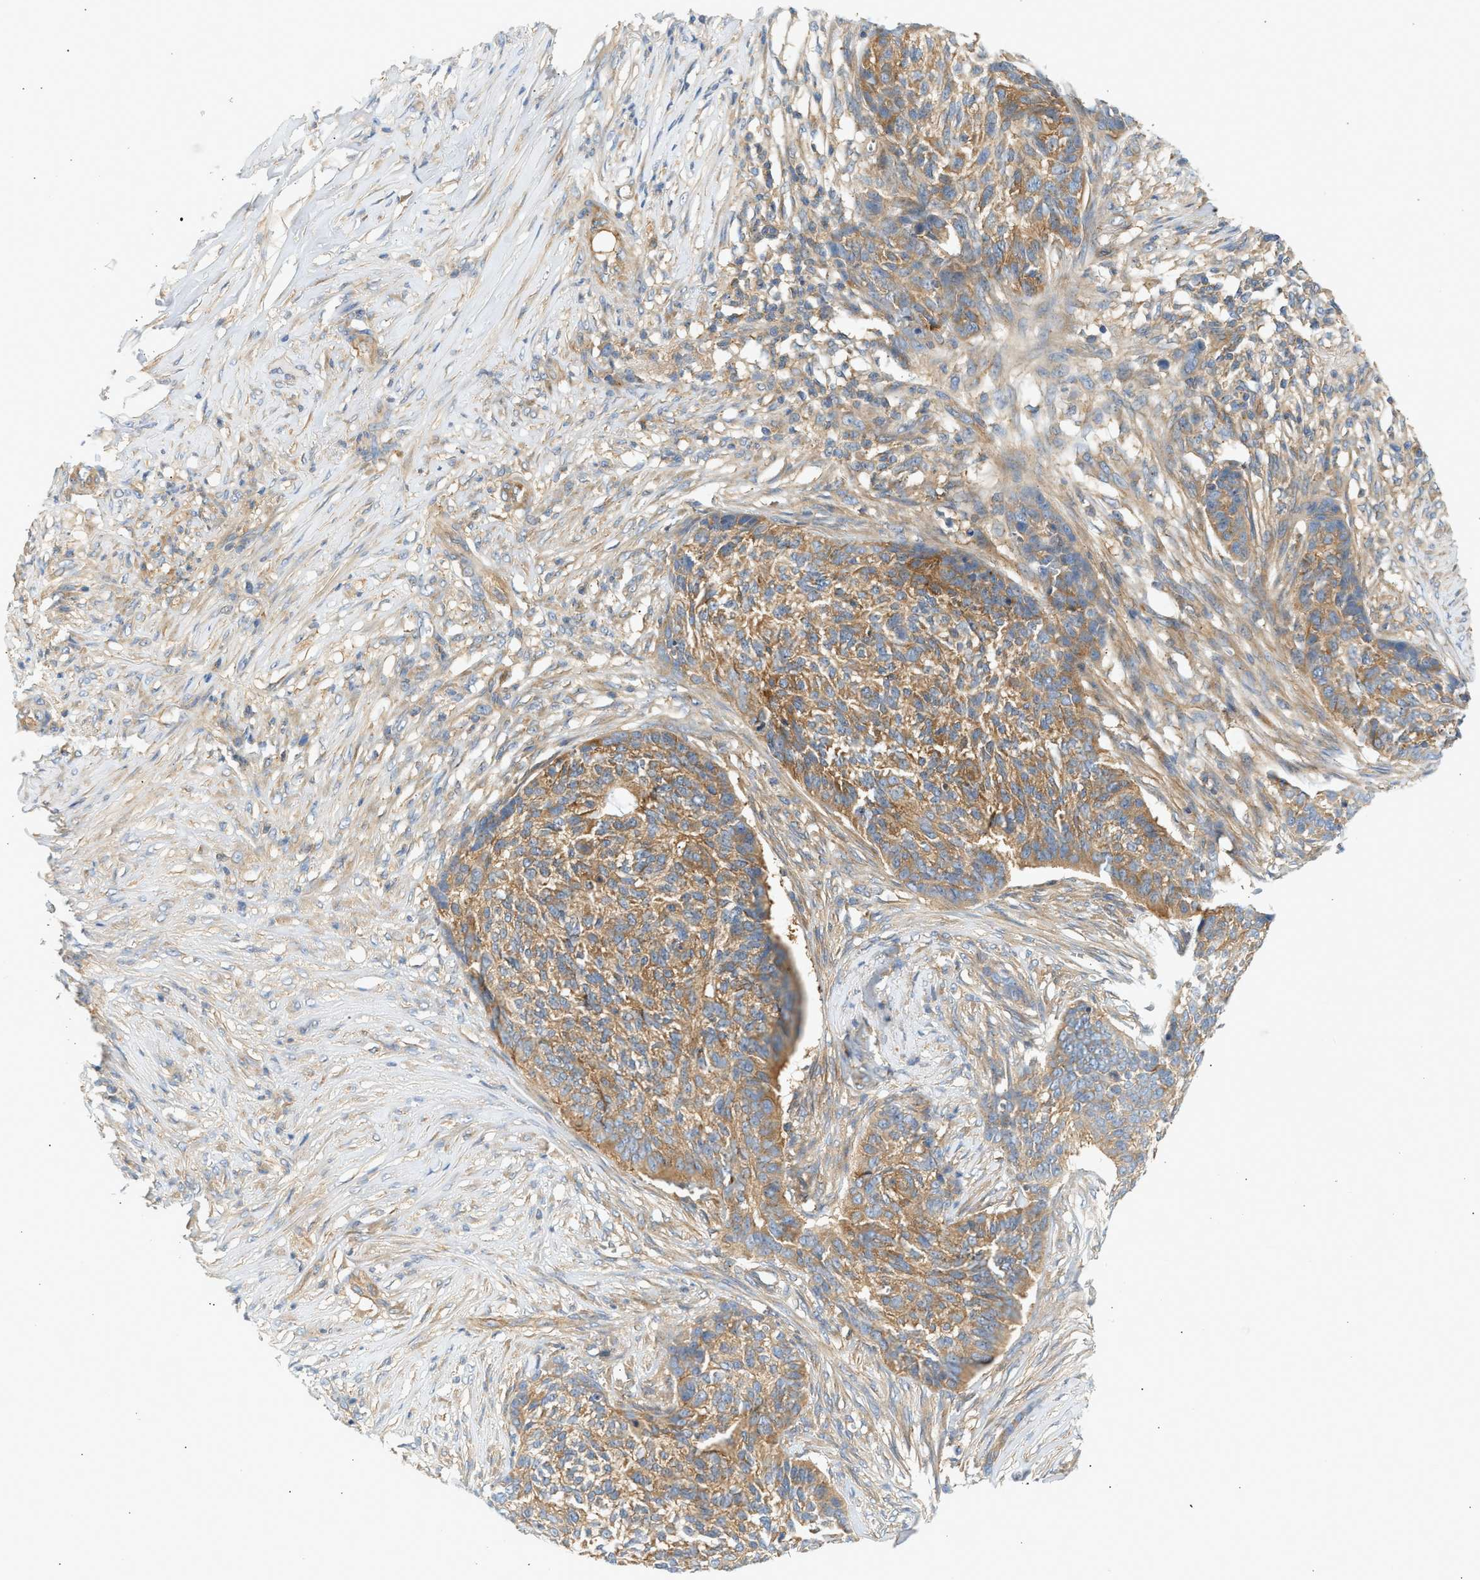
{"staining": {"intensity": "moderate", "quantity": ">75%", "location": "cytoplasmic/membranous"}, "tissue": "skin cancer", "cell_type": "Tumor cells", "image_type": "cancer", "snomed": [{"axis": "morphology", "description": "Basal cell carcinoma"}, {"axis": "topography", "description": "Skin"}], "caption": "Skin basal cell carcinoma stained with a brown dye displays moderate cytoplasmic/membranous positive staining in about >75% of tumor cells.", "gene": "PAFAH1B1", "patient": {"sex": "male", "age": 85}}